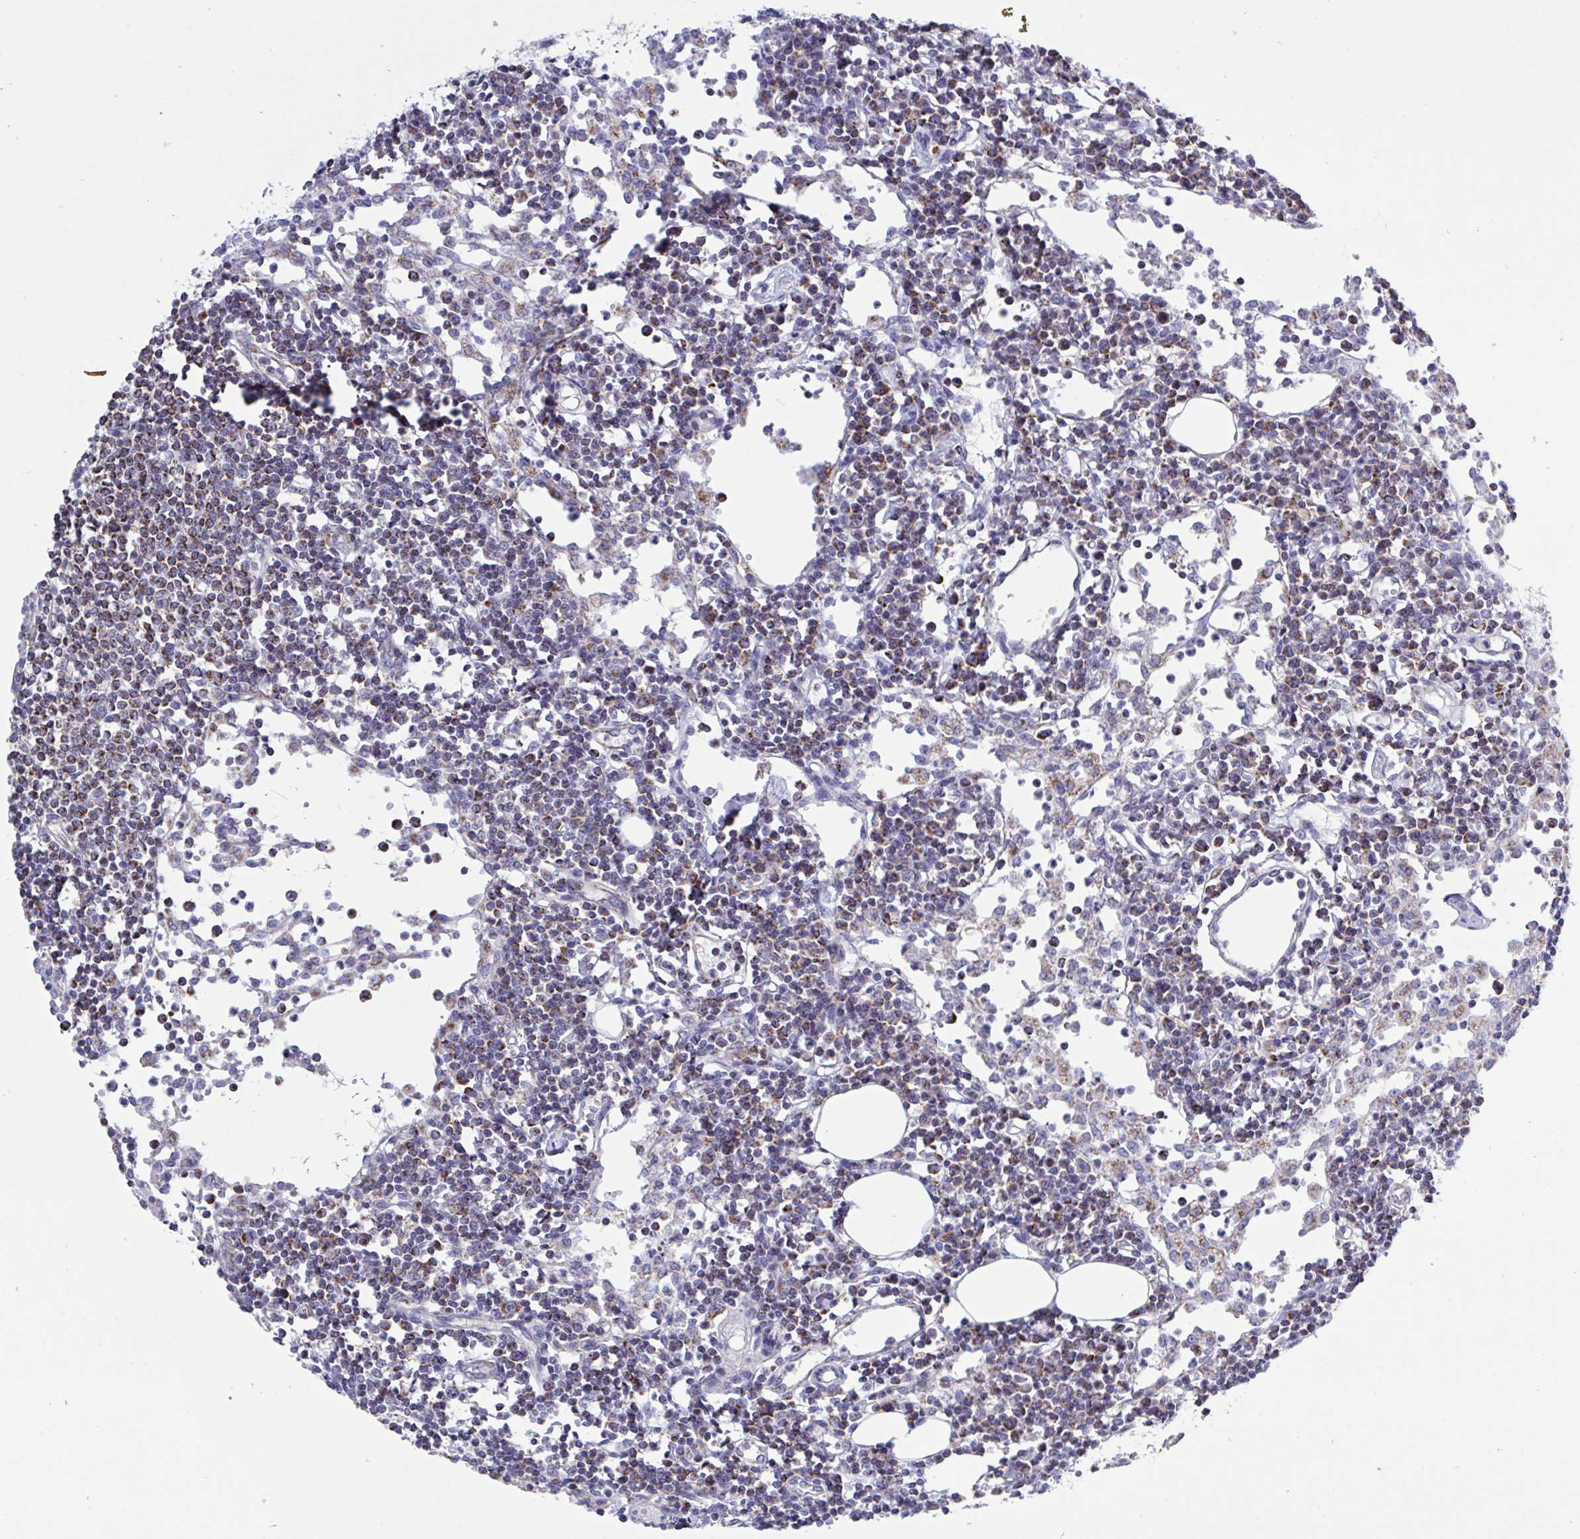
{"staining": {"intensity": "moderate", "quantity": "<25%", "location": "cytoplasmic/membranous"}, "tissue": "lymph node", "cell_type": "Germinal center cells", "image_type": "normal", "snomed": [{"axis": "morphology", "description": "Normal tissue, NOS"}, {"axis": "topography", "description": "Lymph node"}], "caption": "Immunohistochemistry (IHC) micrograph of benign lymph node stained for a protein (brown), which shows low levels of moderate cytoplasmic/membranous positivity in approximately <25% of germinal center cells.", "gene": "HSPE1", "patient": {"sex": "female", "age": 78}}